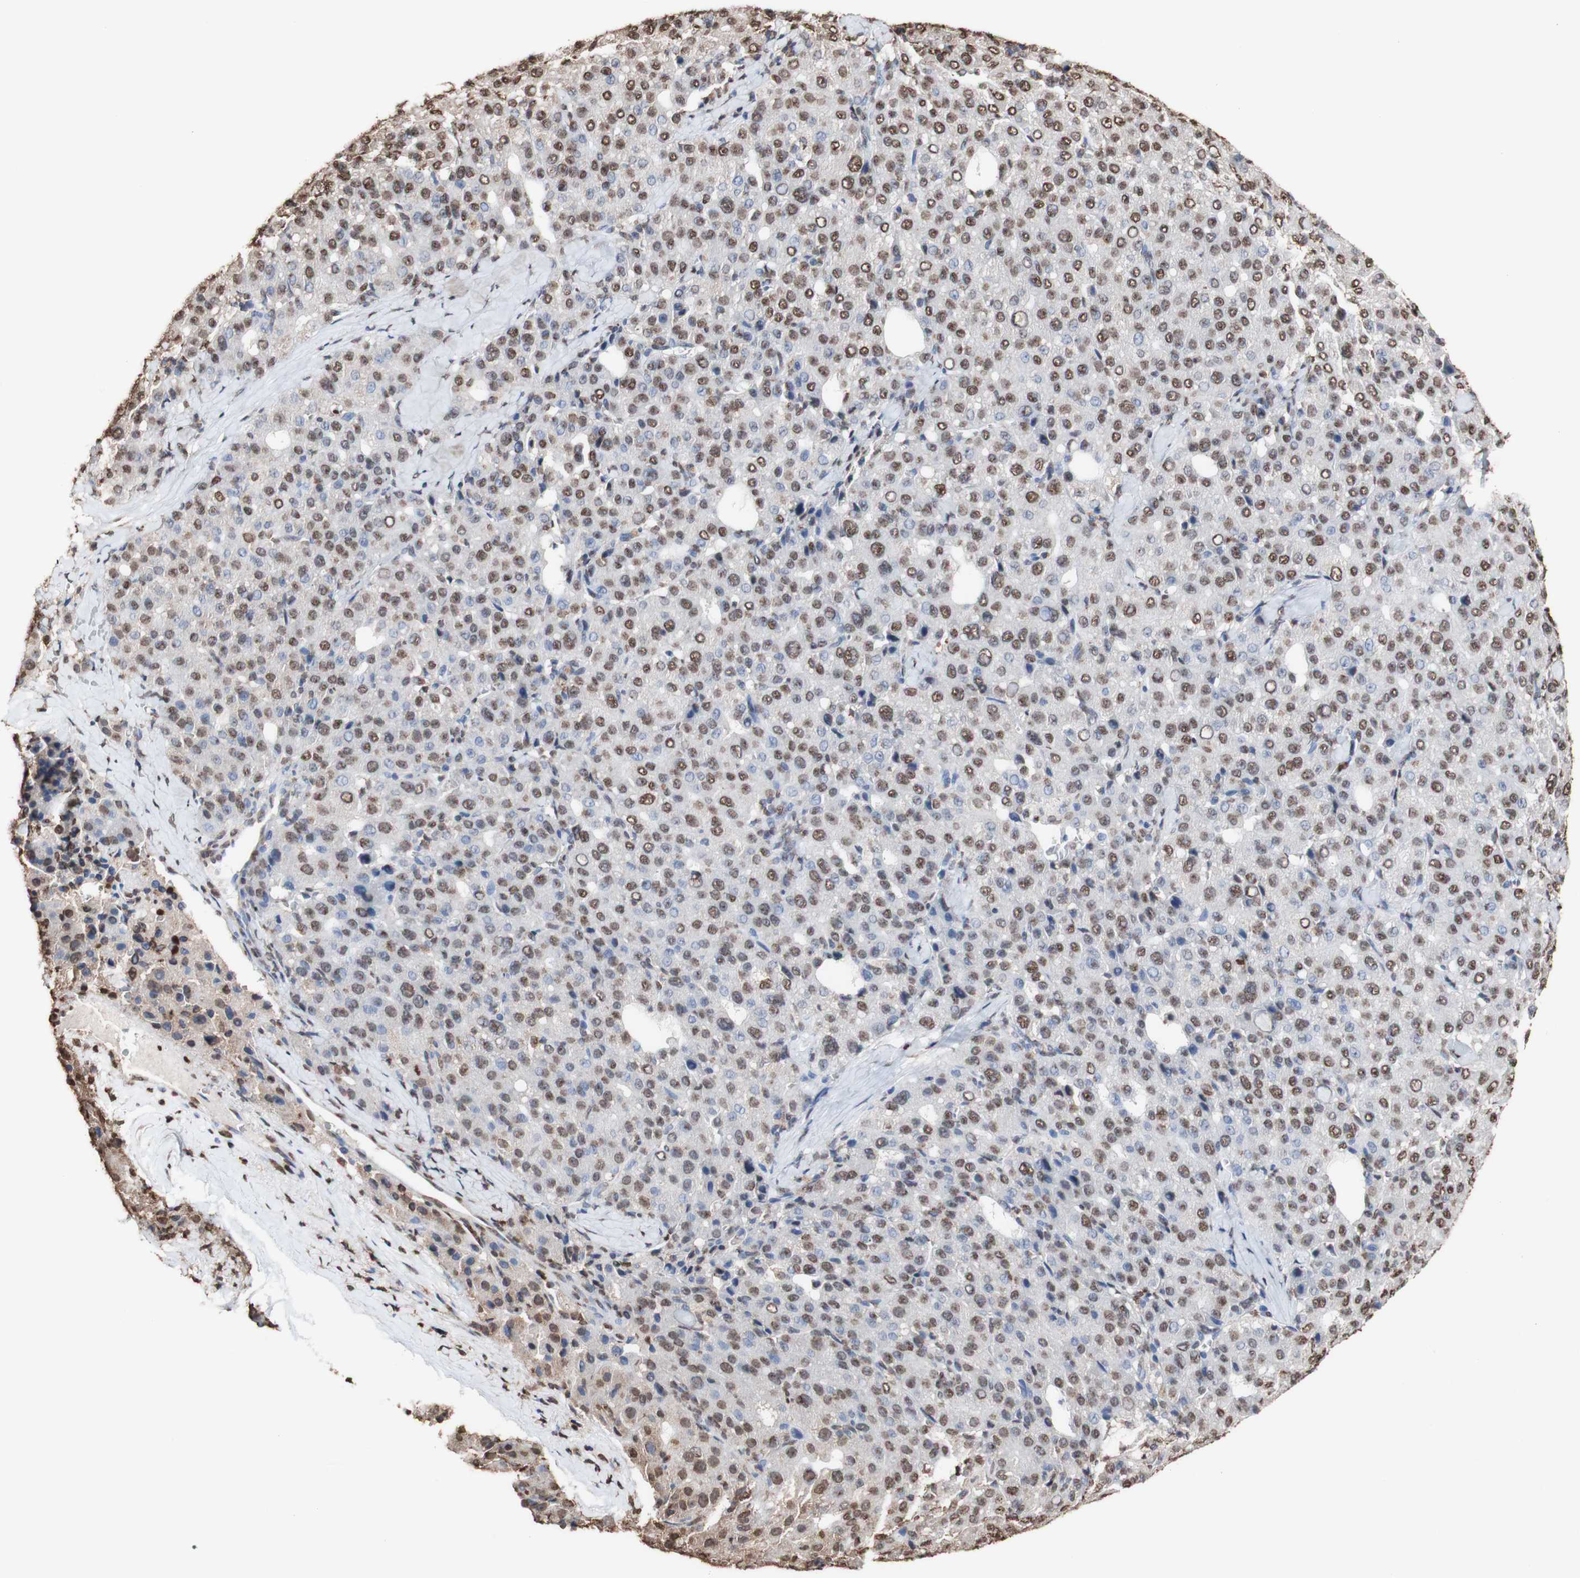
{"staining": {"intensity": "moderate", "quantity": "25%-75%", "location": "cytoplasmic/membranous,nuclear"}, "tissue": "liver cancer", "cell_type": "Tumor cells", "image_type": "cancer", "snomed": [{"axis": "morphology", "description": "Carcinoma, Hepatocellular, NOS"}, {"axis": "topography", "description": "Liver"}], "caption": "This micrograph reveals hepatocellular carcinoma (liver) stained with immunohistochemistry to label a protein in brown. The cytoplasmic/membranous and nuclear of tumor cells show moderate positivity for the protein. Nuclei are counter-stained blue.", "gene": "PIDD1", "patient": {"sex": "male", "age": 65}}